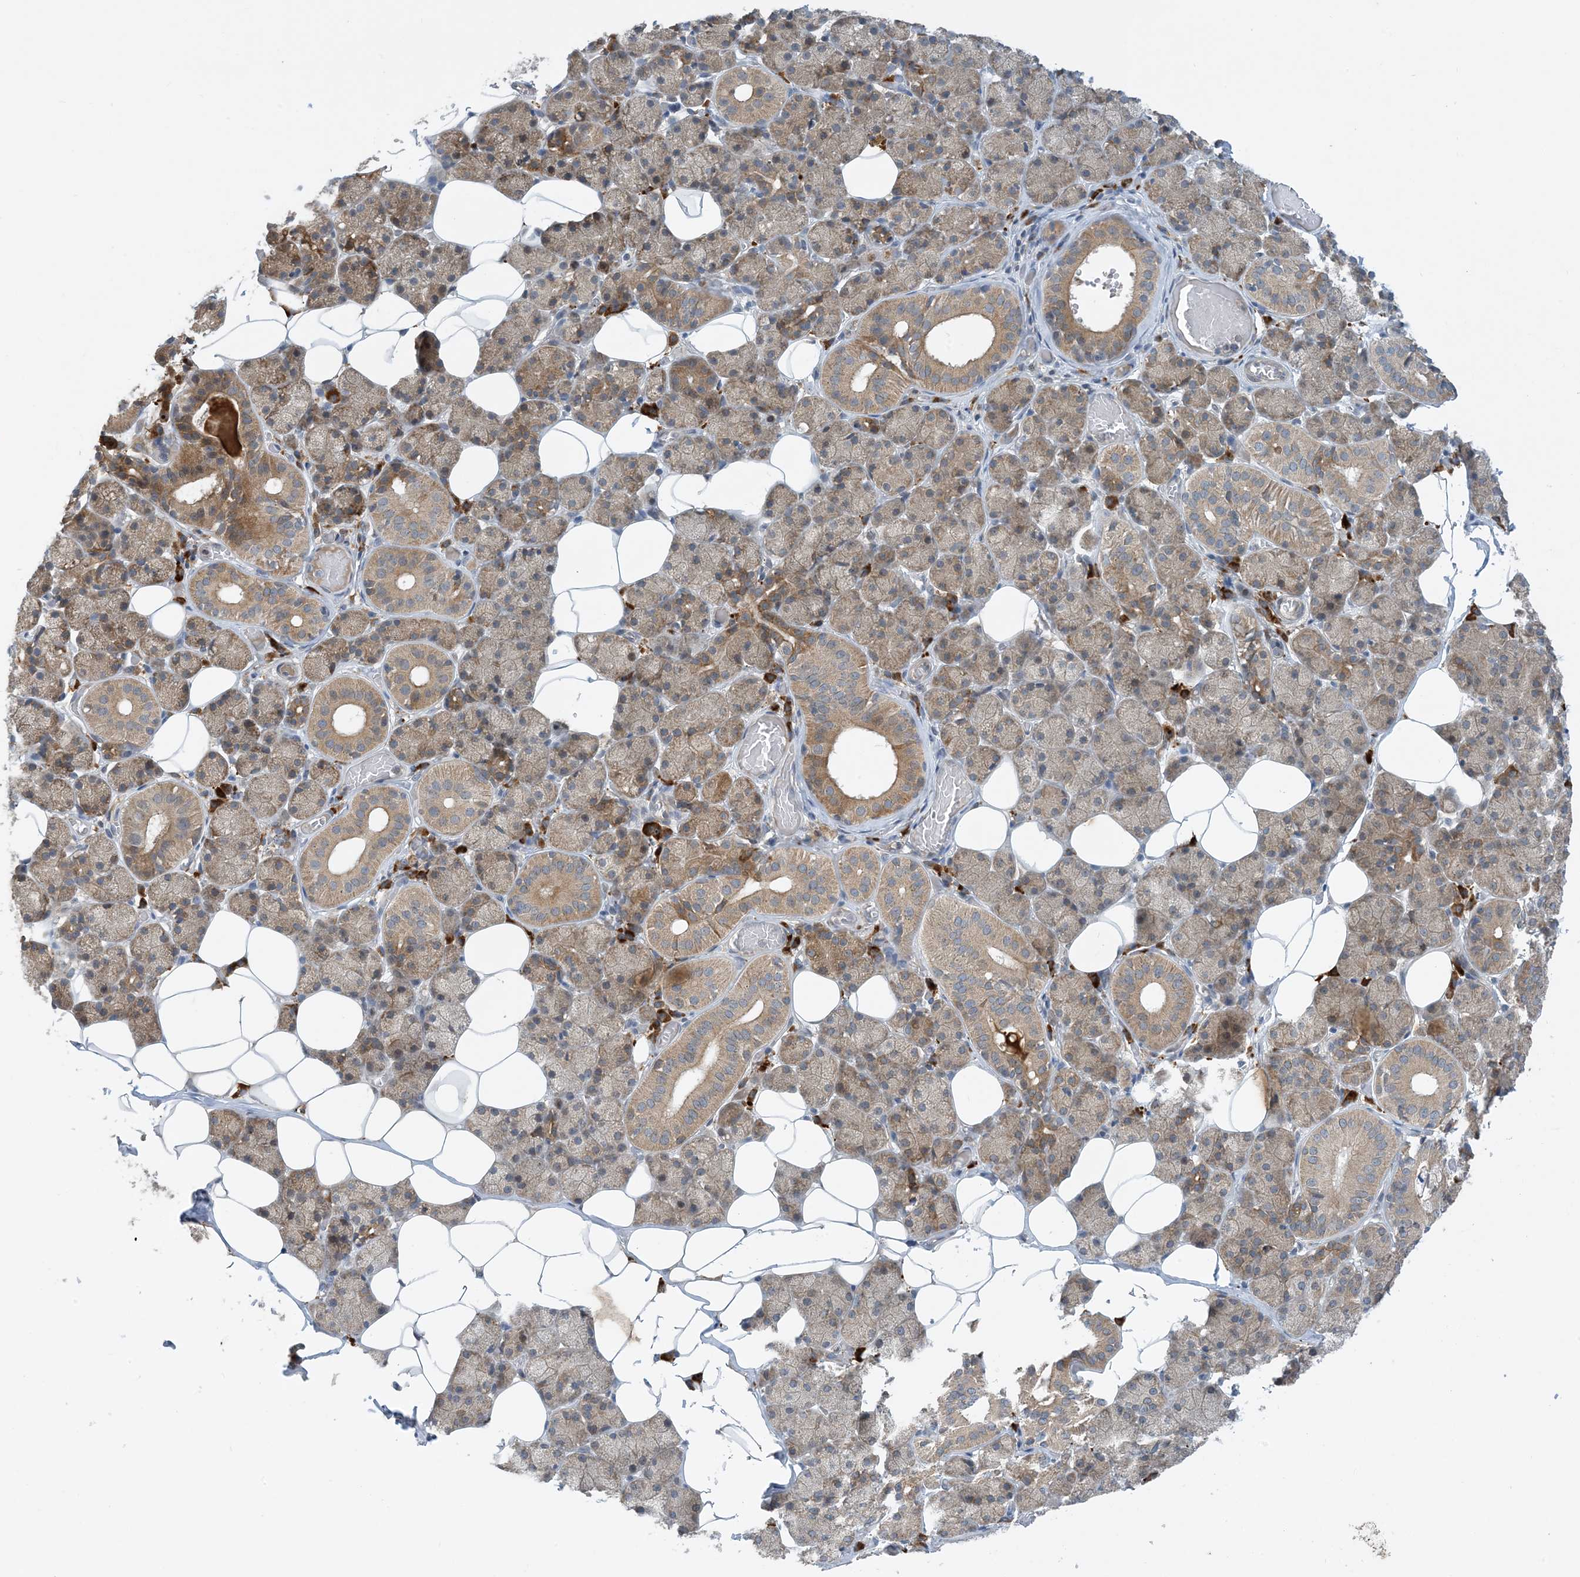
{"staining": {"intensity": "moderate", "quantity": "25%-75%", "location": "cytoplasmic/membranous"}, "tissue": "salivary gland", "cell_type": "Glandular cells", "image_type": "normal", "snomed": [{"axis": "morphology", "description": "Normal tissue, NOS"}, {"axis": "topography", "description": "Salivary gland"}], "caption": "Protein staining demonstrates moderate cytoplasmic/membranous staining in about 25%-75% of glandular cells in benign salivary gland. (DAB = brown stain, brightfield microscopy at high magnification).", "gene": "PHOSPHO2", "patient": {"sex": "female", "age": 33}}